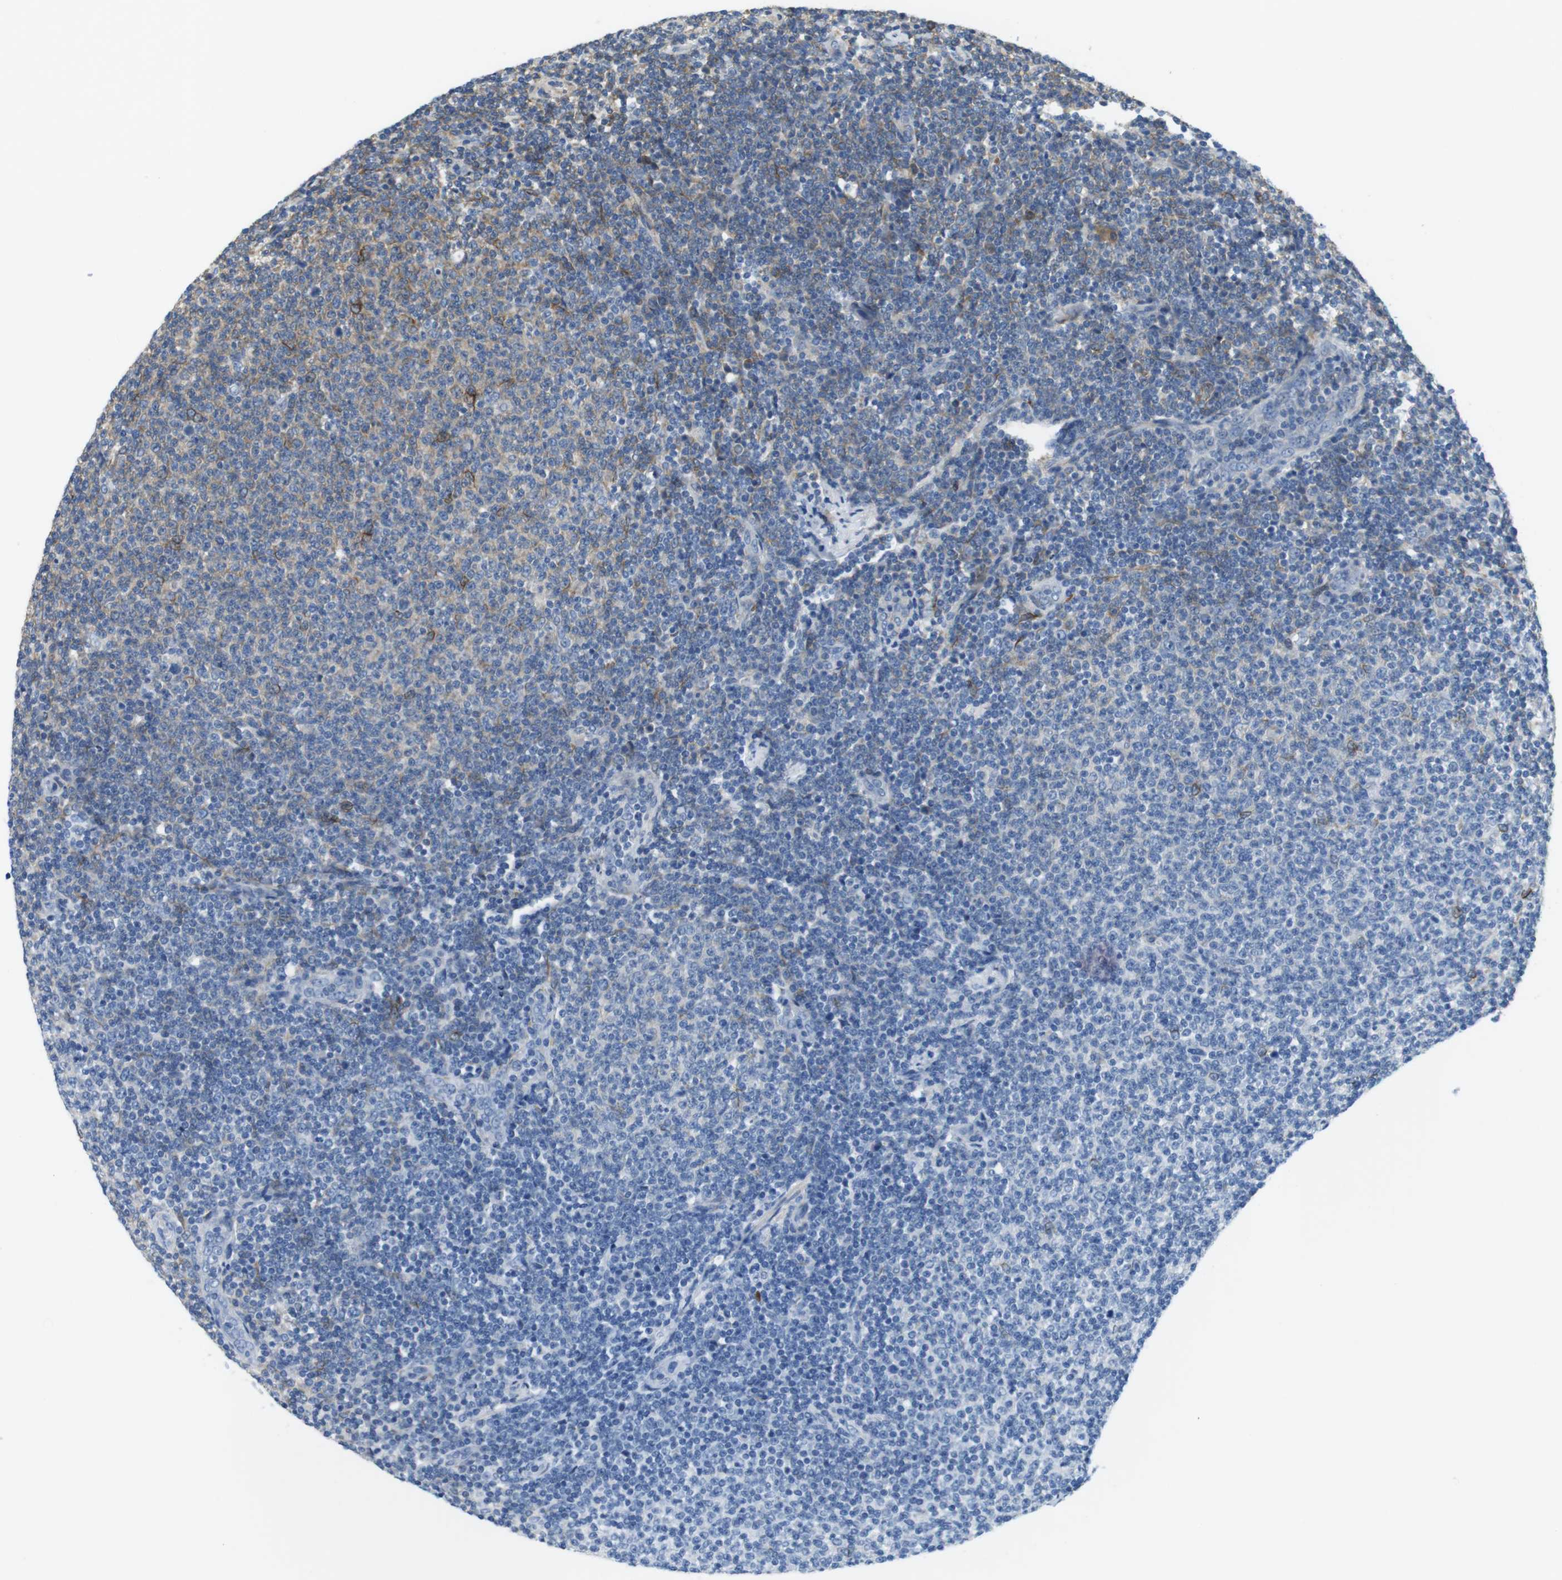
{"staining": {"intensity": "weak", "quantity": "25%-75%", "location": "cytoplasmic/membranous"}, "tissue": "lymphoma", "cell_type": "Tumor cells", "image_type": "cancer", "snomed": [{"axis": "morphology", "description": "Malignant lymphoma, non-Hodgkin's type, Low grade"}, {"axis": "topography", "description": "Lymph node"}], "caption": "Immunohistochemical staining of lymphoma displays weak cytoplasmic/membranous protein staining in approximately 25%-75% of tumor cells.", "gene": "DCLK1", "patient": {"sex": "male", "age": 66}}